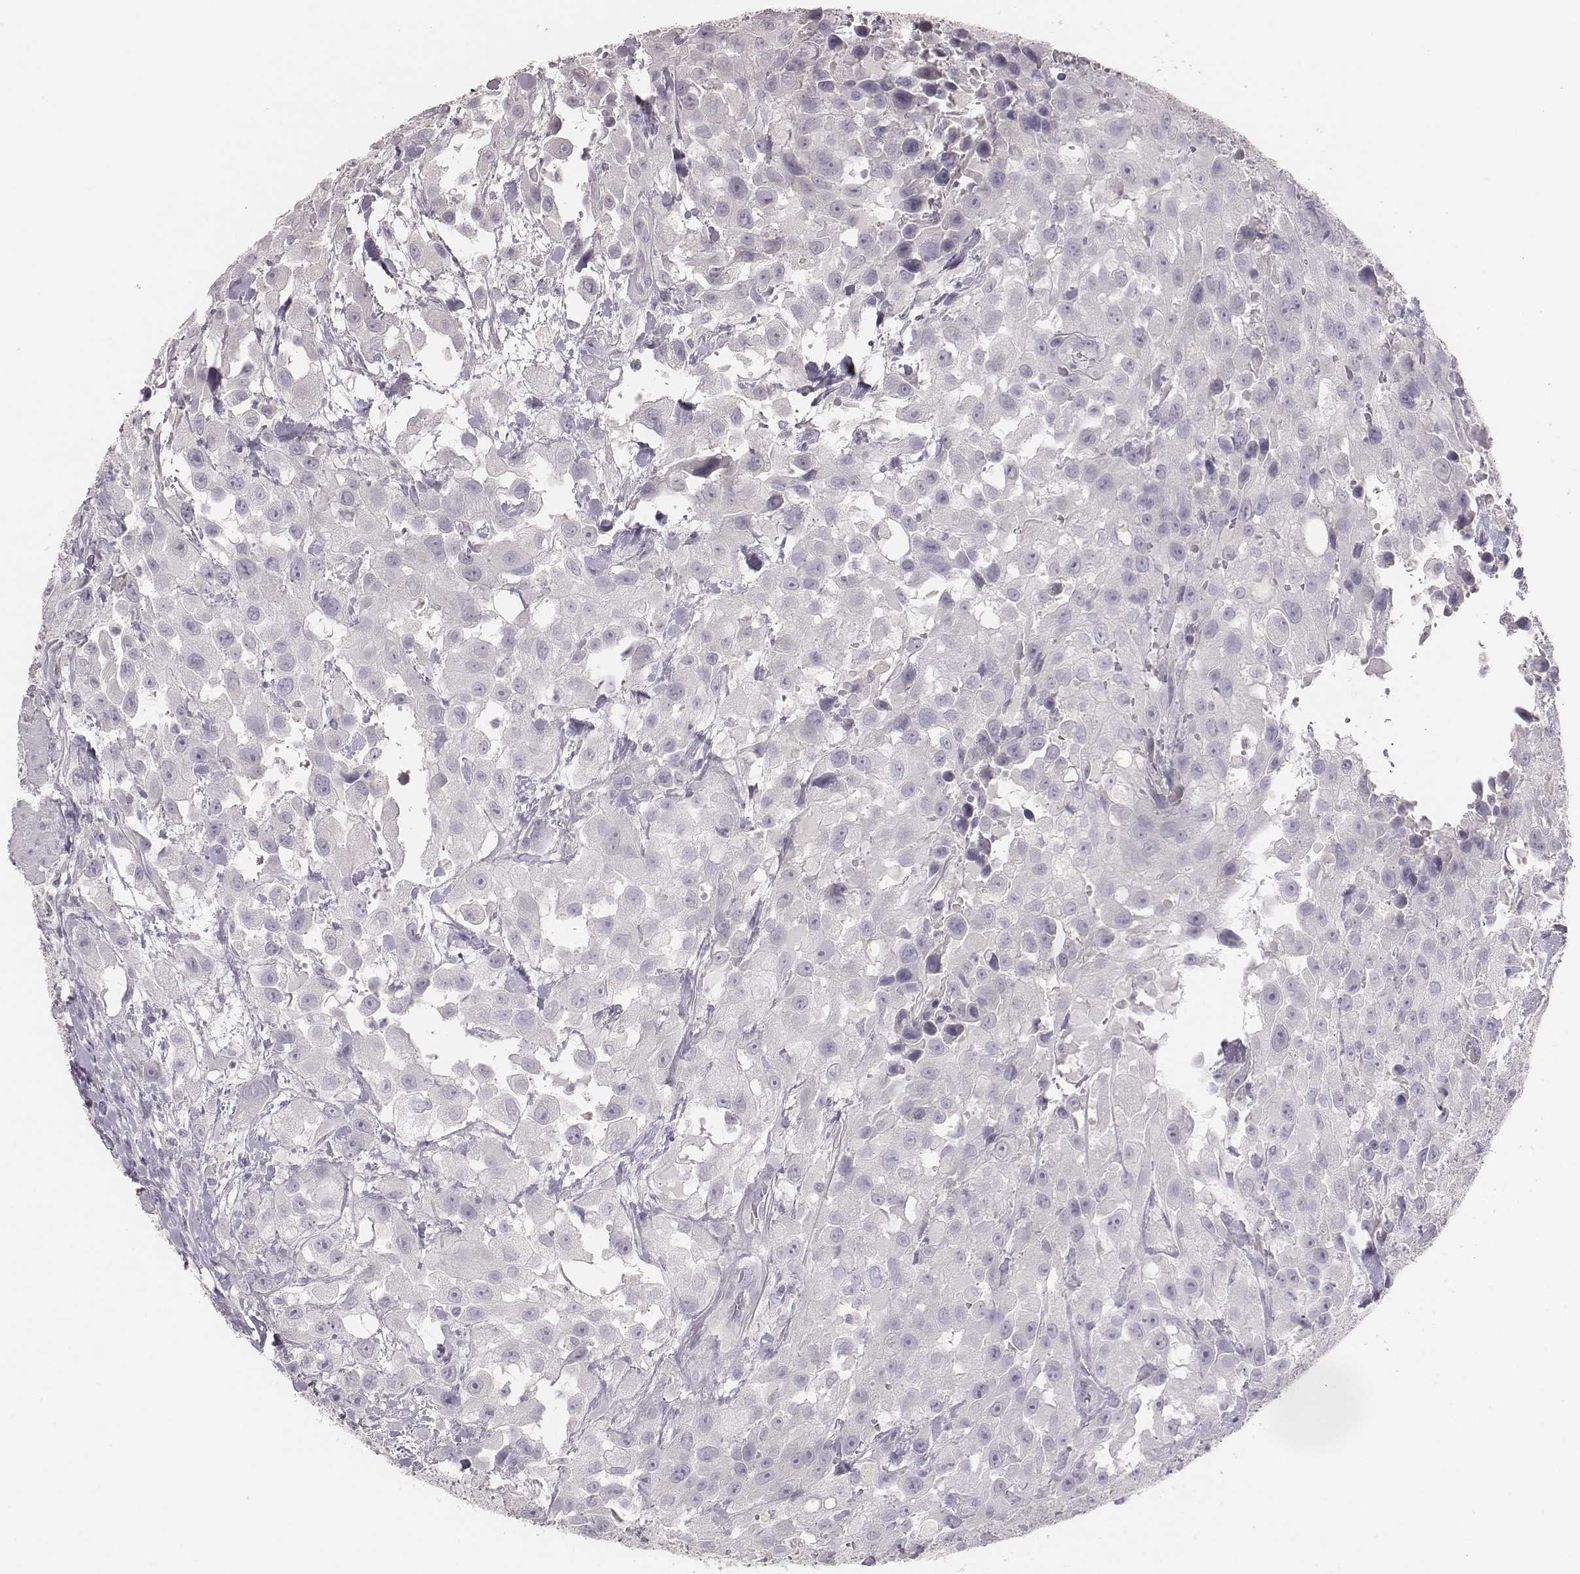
{"staining": {"intensity": "negative", "quantity": "none", "location": "none"}, "tissue": "urothelial cancer", "cell_type": "Tumor cells", "image_type": "cancer", "snomed": [{"axis": "morphology", "description": "Urothelial carcinoma, High grade"}, {"axis": "topography", "description": "Urinary bladder"}], "caption": "There is no significant expression in tumor cells of urothelial carcinoma (high-grade). (DAB immunohistochemistry (IHC) visualized using brightfield microscopy, high magnification).", "gene": "MYH6", "patient": {"sex": "male", "age": 79}}